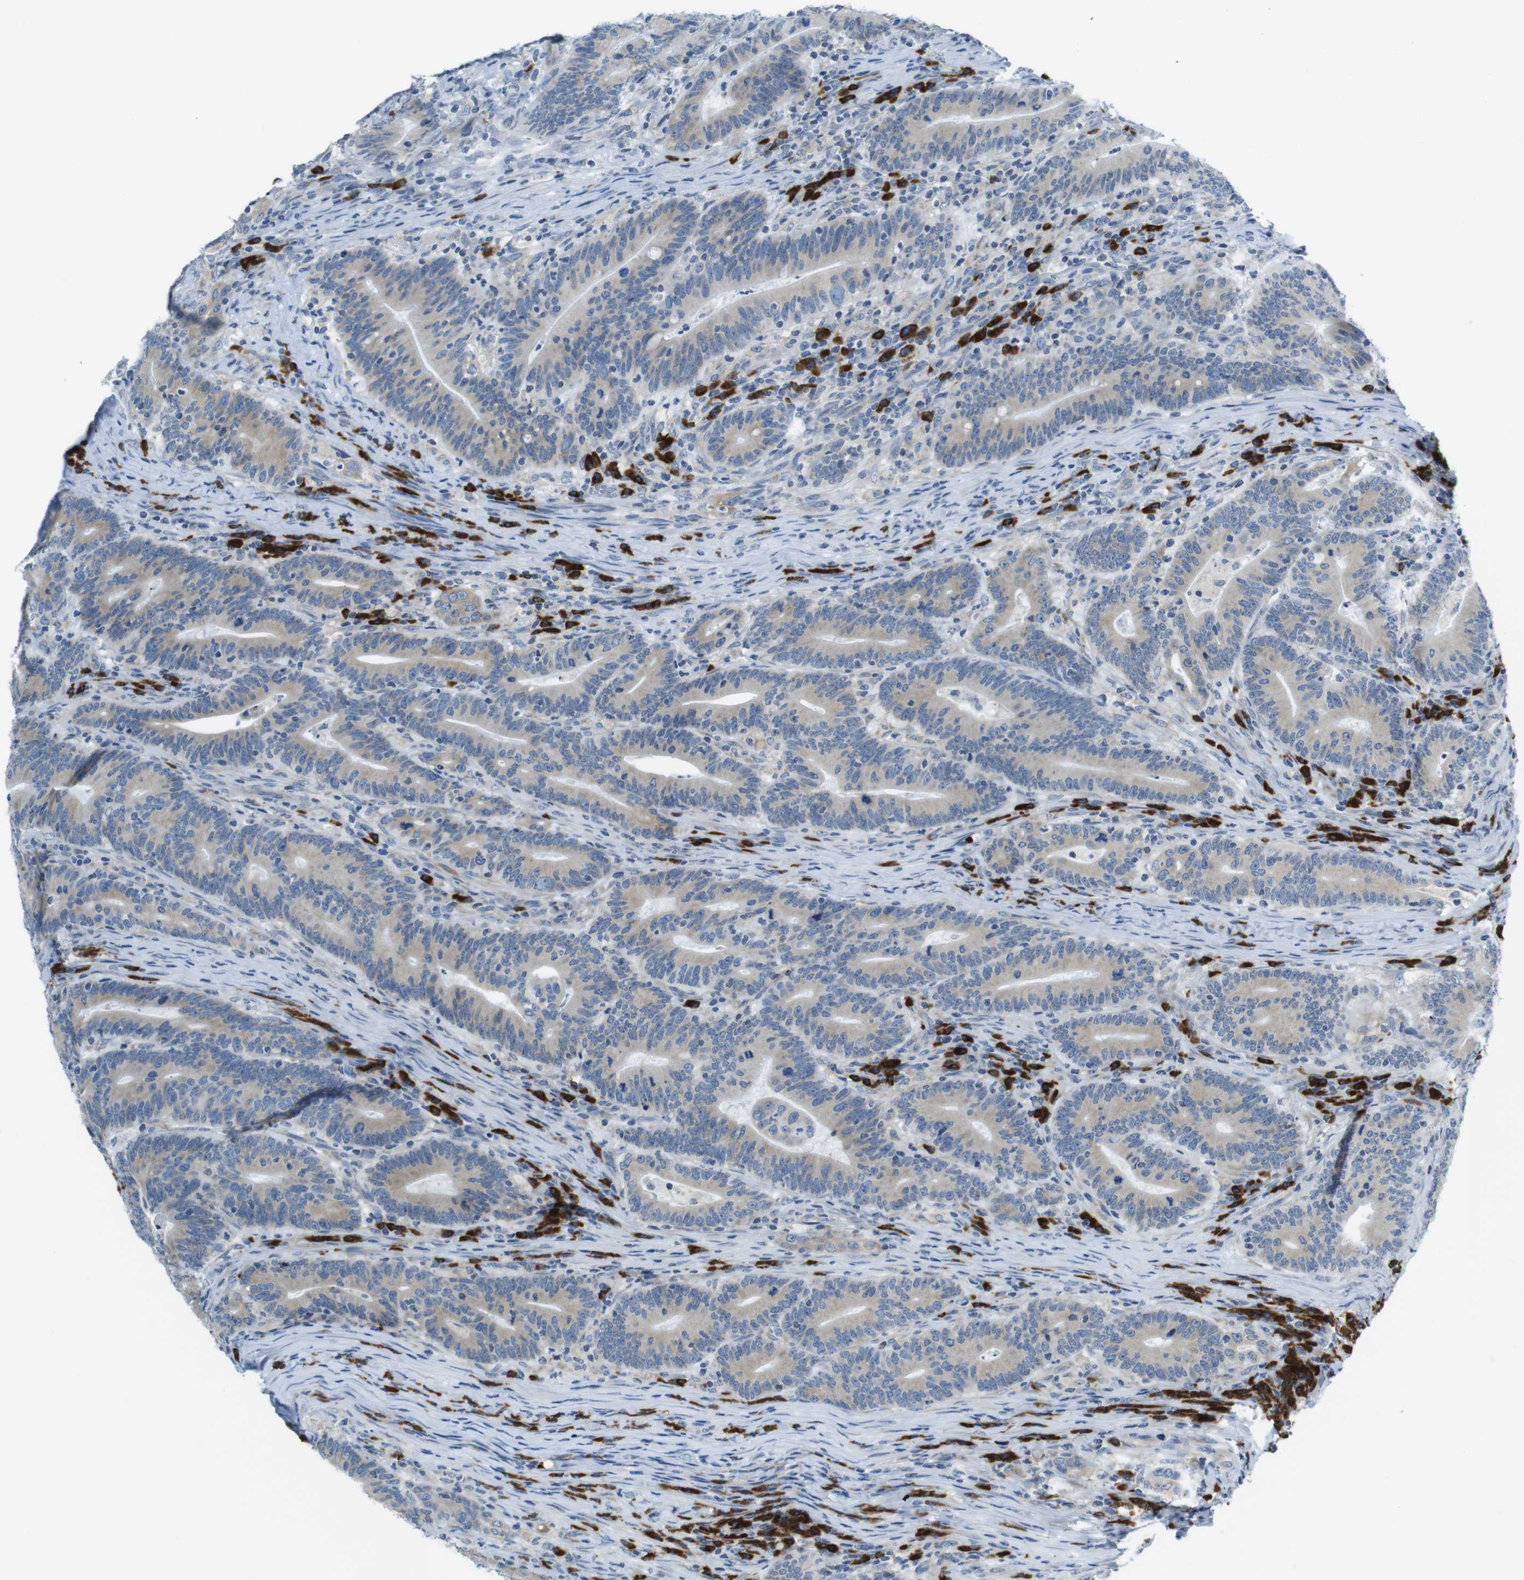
{"staining": {"intensity": "weak", "quantity": ">75%", "location": "cytoplasmic/membranous"}, "tissue": "colorectal cancer", "cell_type": "Tumor cells", "image_type": "cancer", "snomed": [{"axis": "morphology", "description": "Normal tissue, NOS"}, {"axis": "morphology", "description": "Adenocarcinoma, NOS"}, {"axis": "topography", "description": "Colon"}], "caption": "Immunohistochemical staining of human adenocarcinoma (colorectal) shows low levels of weak cytoplasmic/membranous protein positivity in approximately >75% of tumor cells.", "gene": "CLPTM1L", "patient": {"sex": "female", "age": 66}}